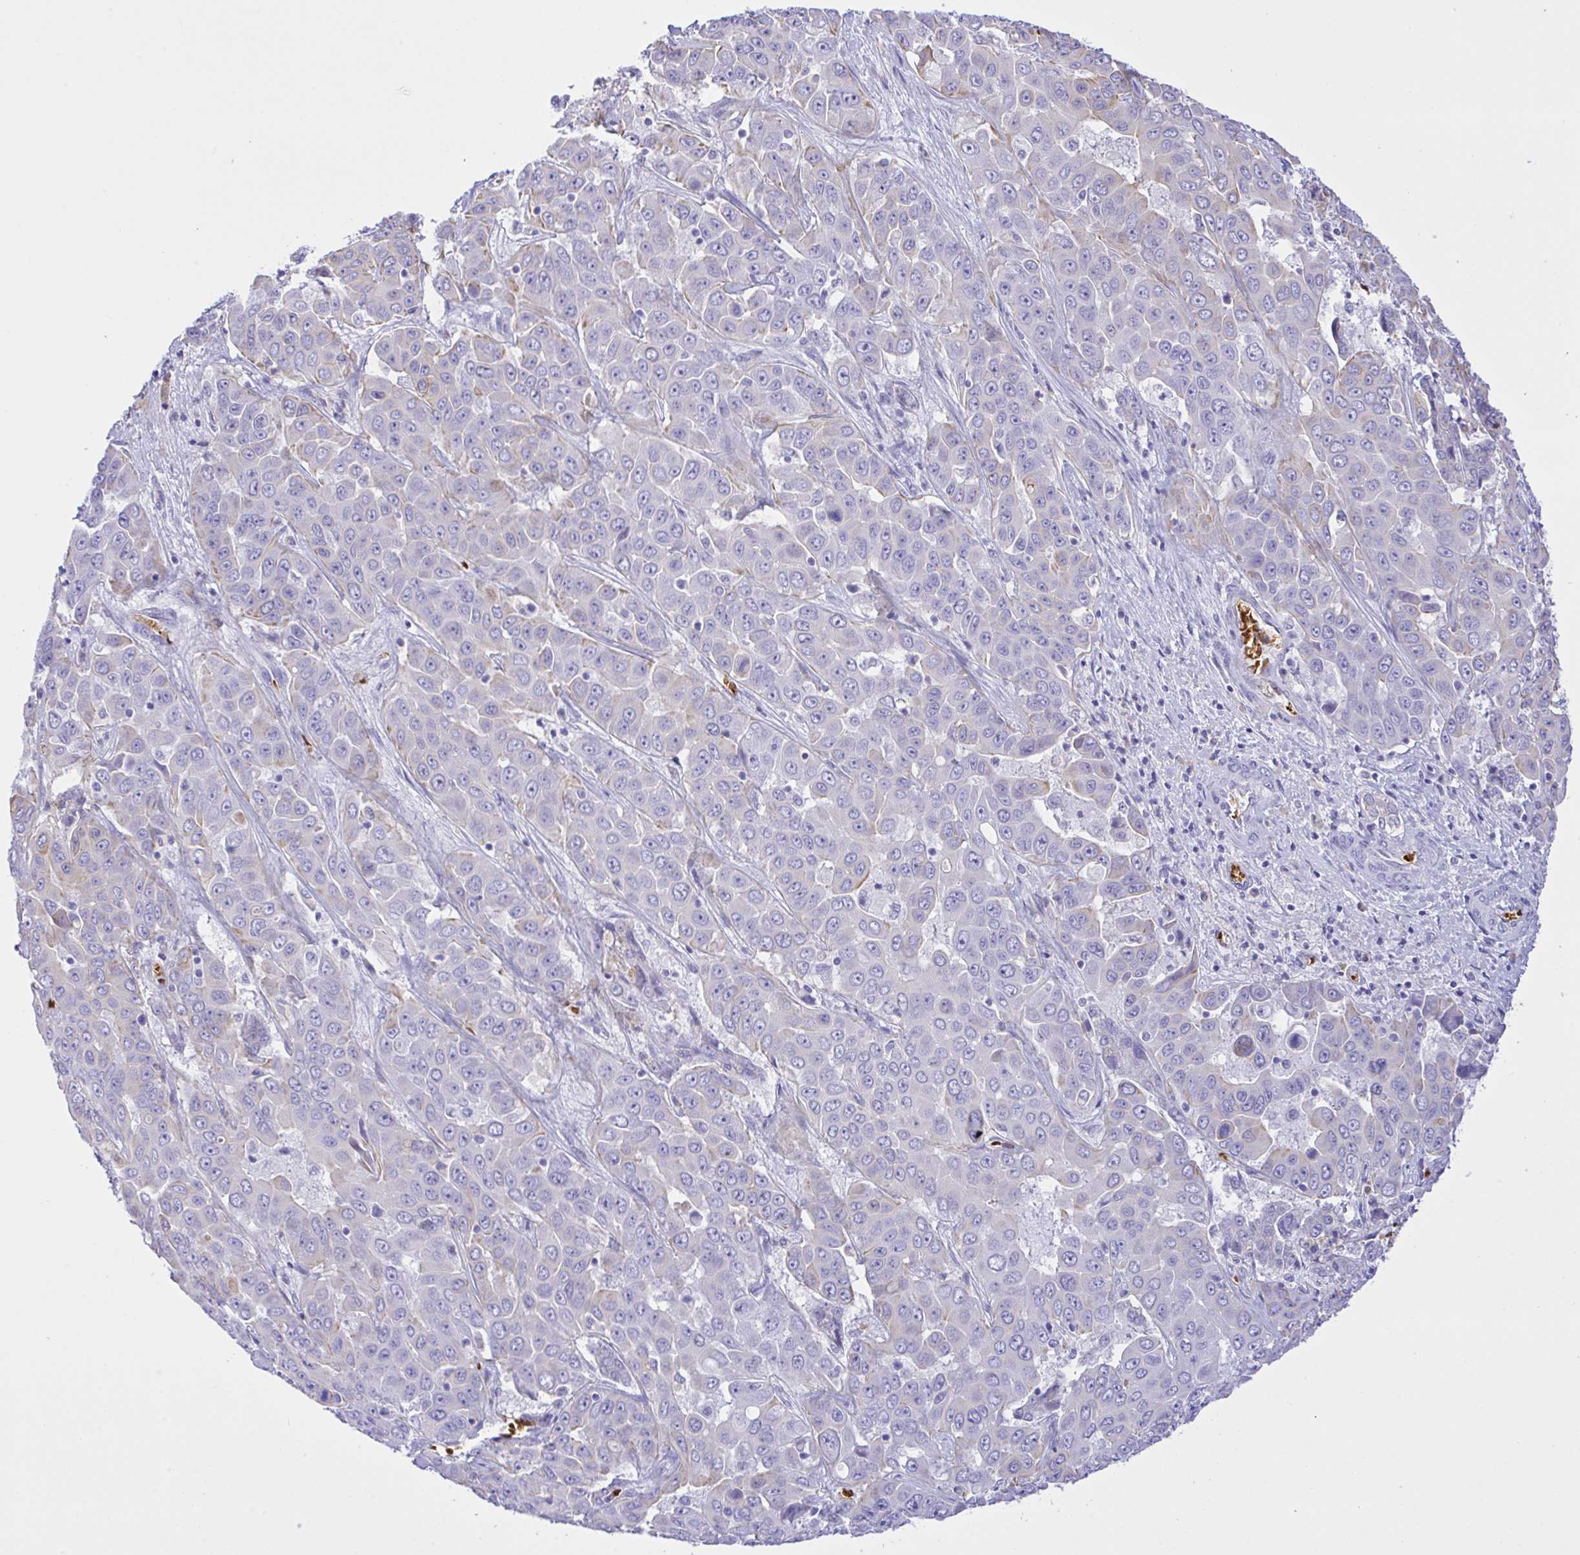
{"staining": {"intensity": "negative", "quantity": "none", "location": "none"}, "tissue": "liver cancer", "cell_type": "Tumor cells", "image_type": "cancer", "snomed": [{"axis": "morphology", "description": "Cholangiocarcinoma"}, {"axis": "topography", "description": "Liver"}], "caption": "A micrograph of cholangiocarcinoma (liver) stained for a protein shows no brown staining in tumor cells.", "gene": "ZNF221", "patient": {"sex": "female", "age": 52}}